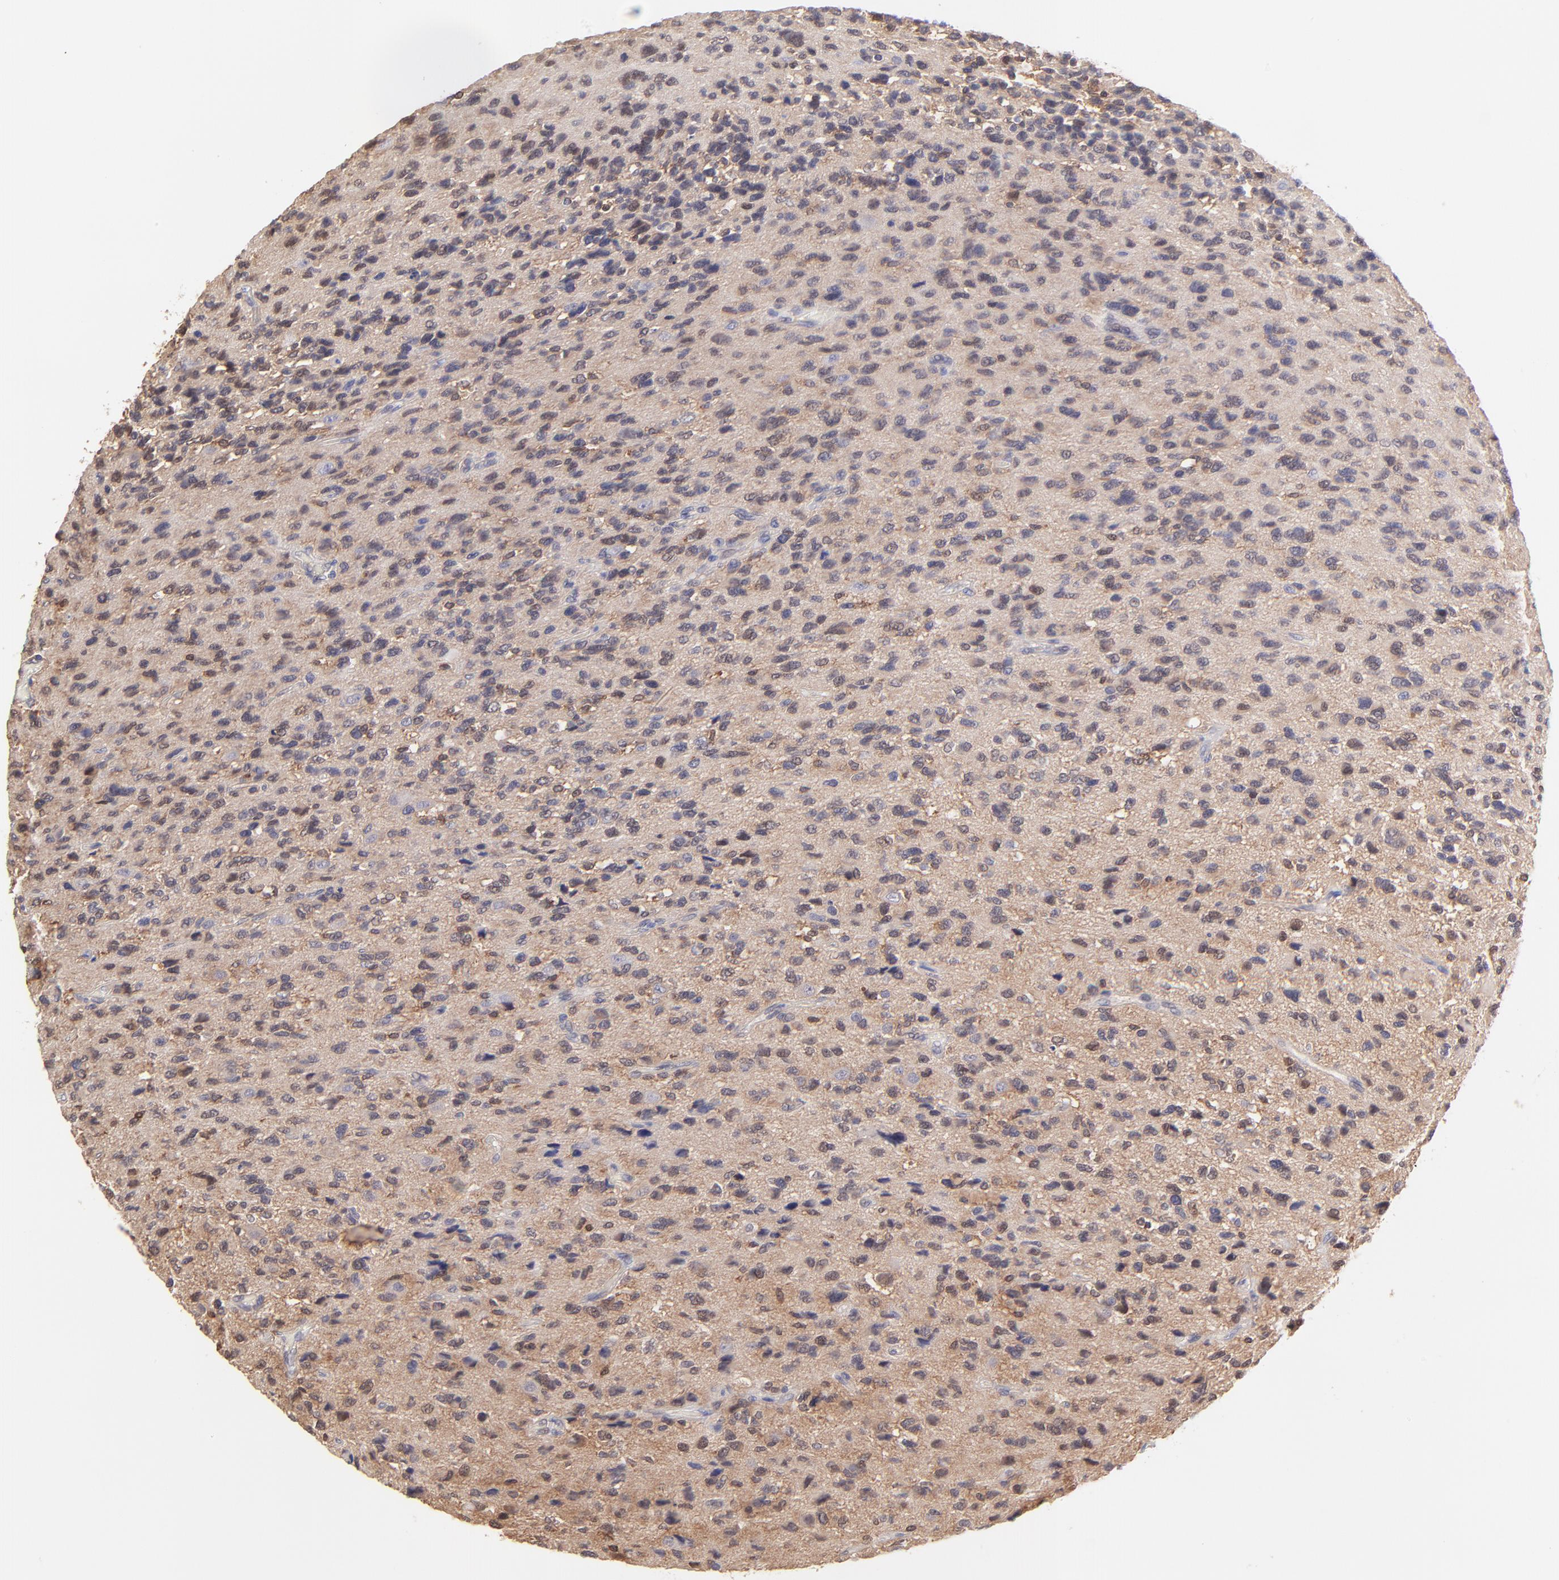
{"staining": {"intensity": "weak", "quantity": "25%-75%", "location": "nuclear"}, "tissue": "glioma", "cell_type": "Tumor cells", "image_type": "cancer", "snomed": [{"axis": "morphology", "description": "Glioma, malignant, High grade"}, {"axis": "topography", "description": "Brain"}], "caption": "Immunohistochemical staining of human glioma shows low levels of weak nuclear protein staining in approximately 25%-75% of tumor cells.", "gene": "HYAL1", "patient": {"sex": "male", "age": 69}}